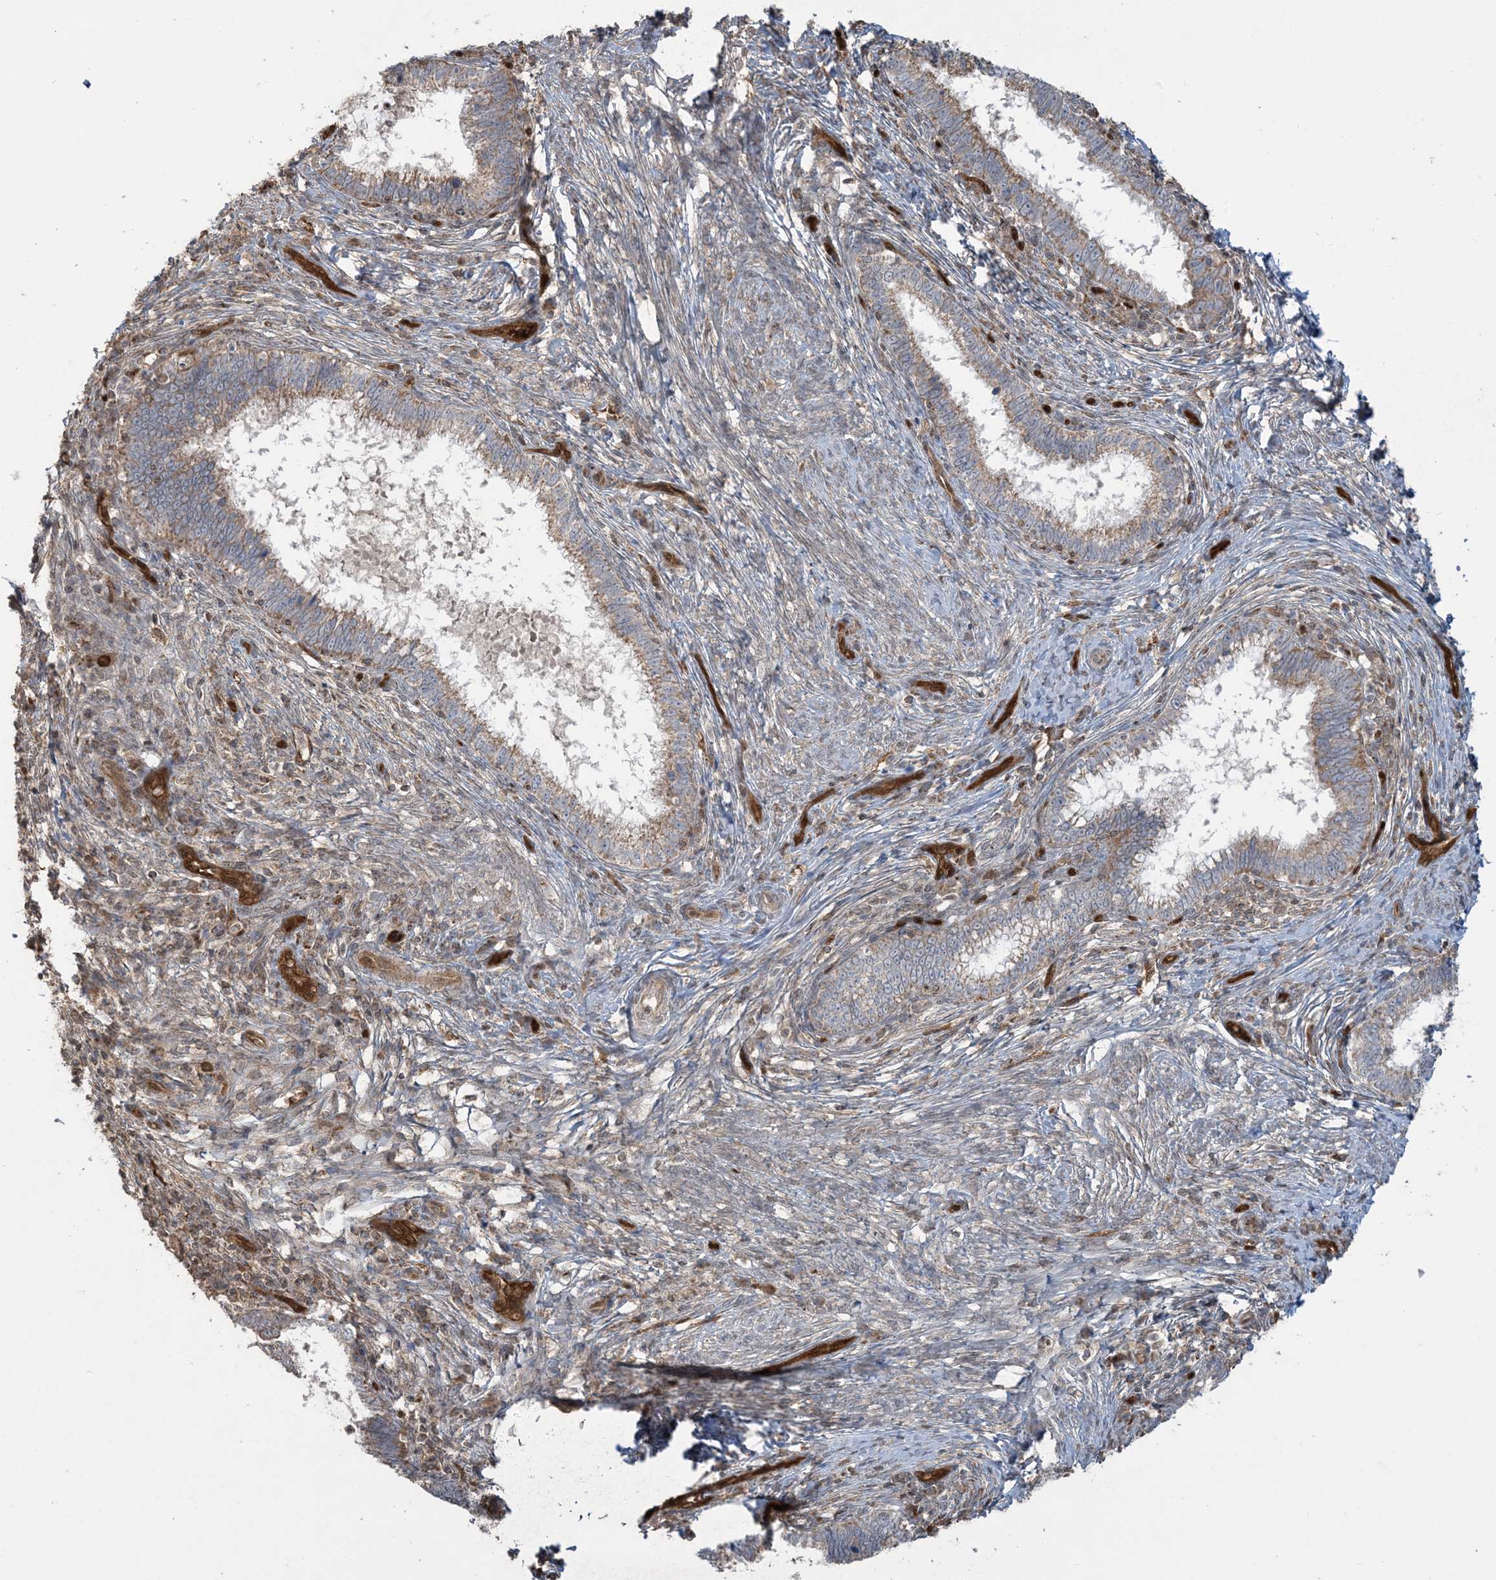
{"staining": {"intensity": "moderate", "quantity": ">75%", "location": "cytoplasmic/membranous"}, "tissue": "cervical cancer", "cell_type": "Tumor cells", "image_type": "cancer", "snomed": [{"axis": "morphology", "description": "Adenocarcinoma, NOS"}, {"axis": "topography", "description": "Cervix"}], "caption": "Protein analysis of adenocarcinoma (cervical) tissue demonstrates moderate cytoplasmic/membranous positivity in about >75% of tumor cells.", "gene": "PPM1F", "patient": {"sex": "female", "age": 36}}